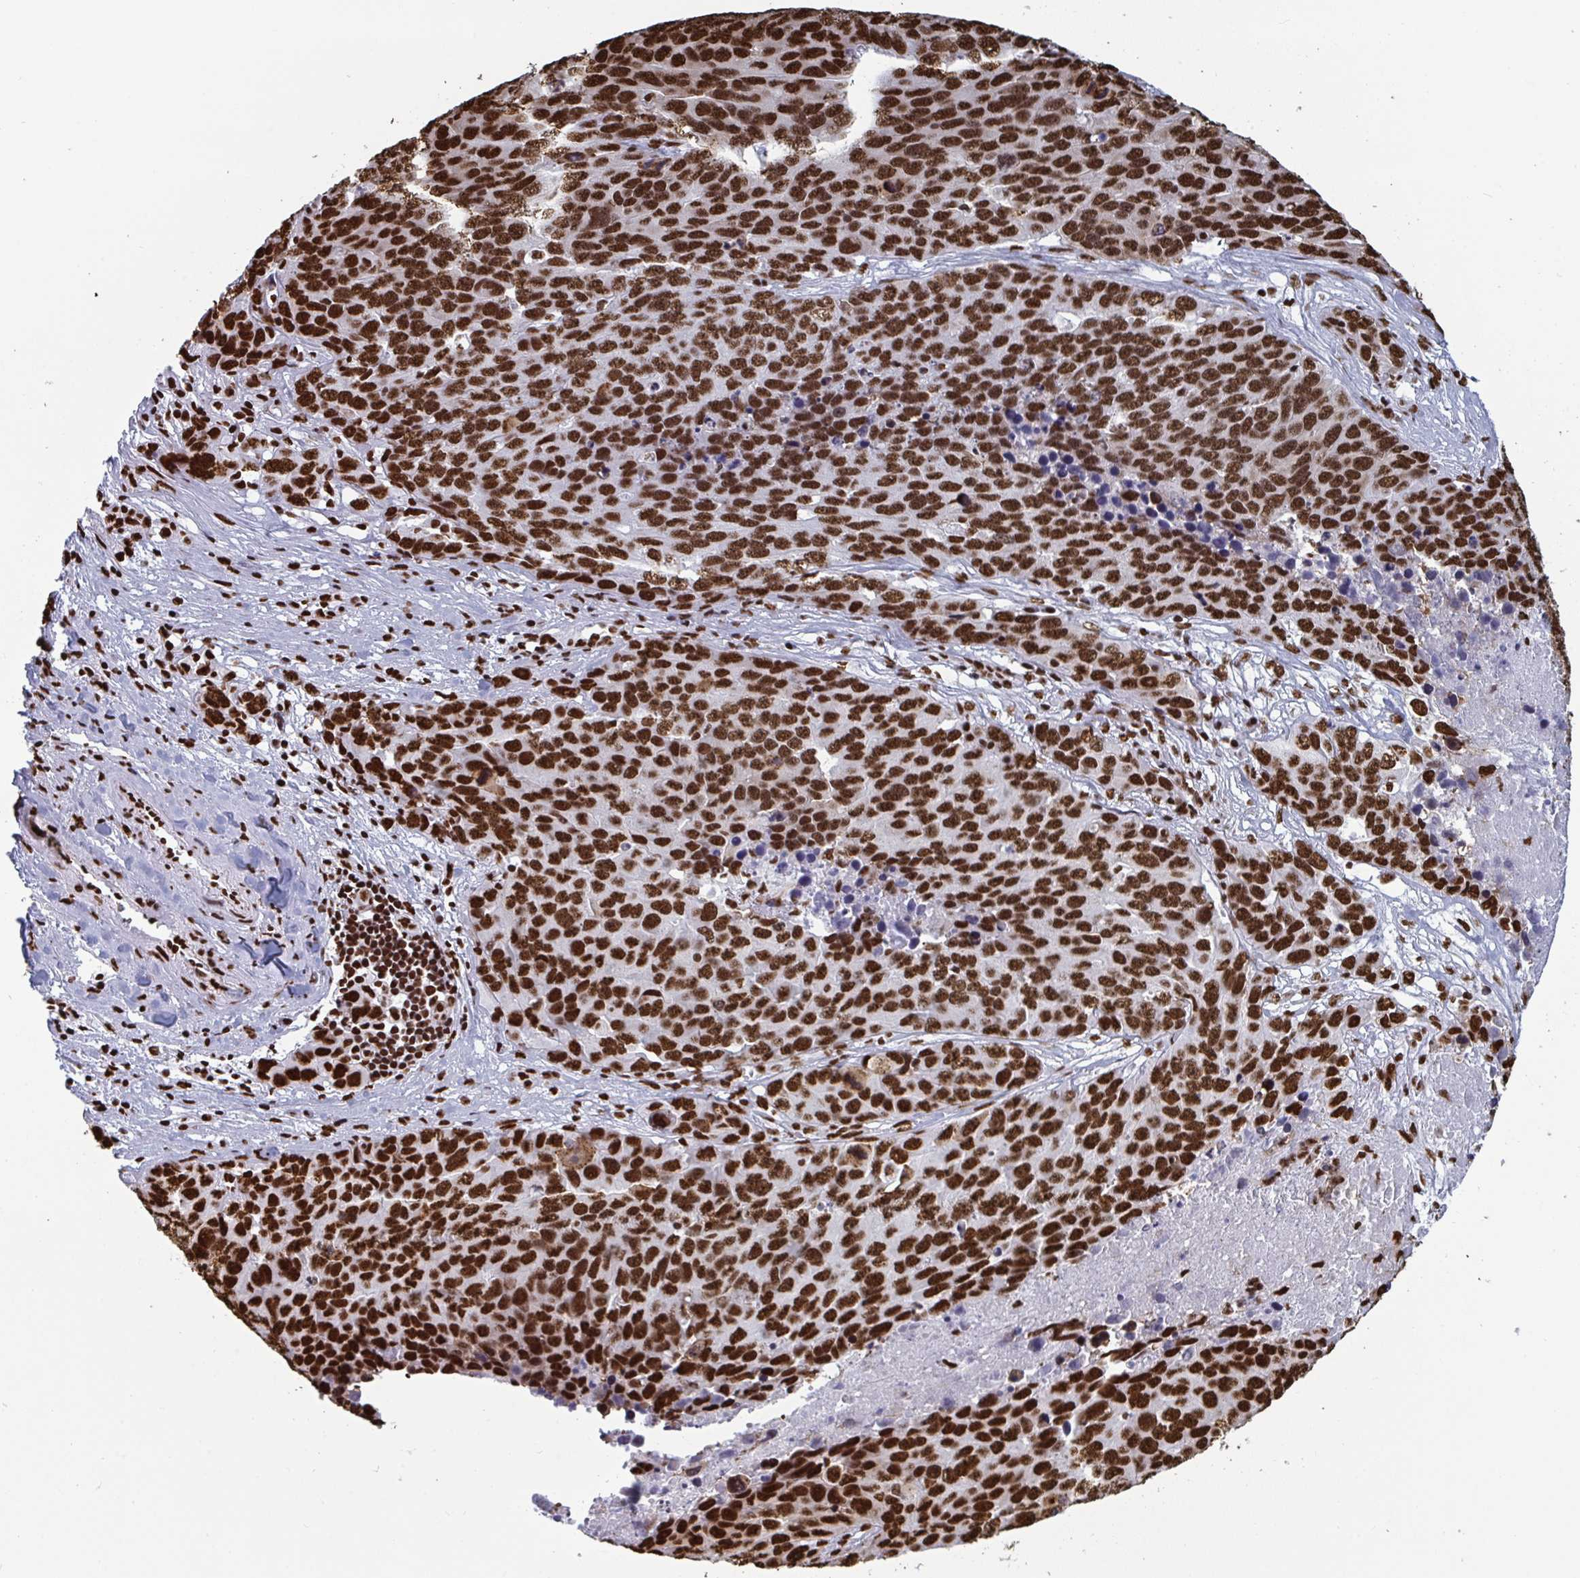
{"staining": {"intensity": "strong", "quantity": ">75%", "location": "nuclear"}, "tissue": "ovarian cancer", "cell_type": "Tumor cells", "image_type": "cancer", "snomed": [{"axis": "morphology", "description": "Cystadenocarcinoma, serous, NOS"}, {"axis": "topography", "description": "Ovary"}], "caption": "Strong nuclear protein positivity is seen in approximately >75% of tumor cells in ovarian serous cystadenocarcinoma.", "gene": "GAR1", "patient": {"sex": "female", "age": 76}}